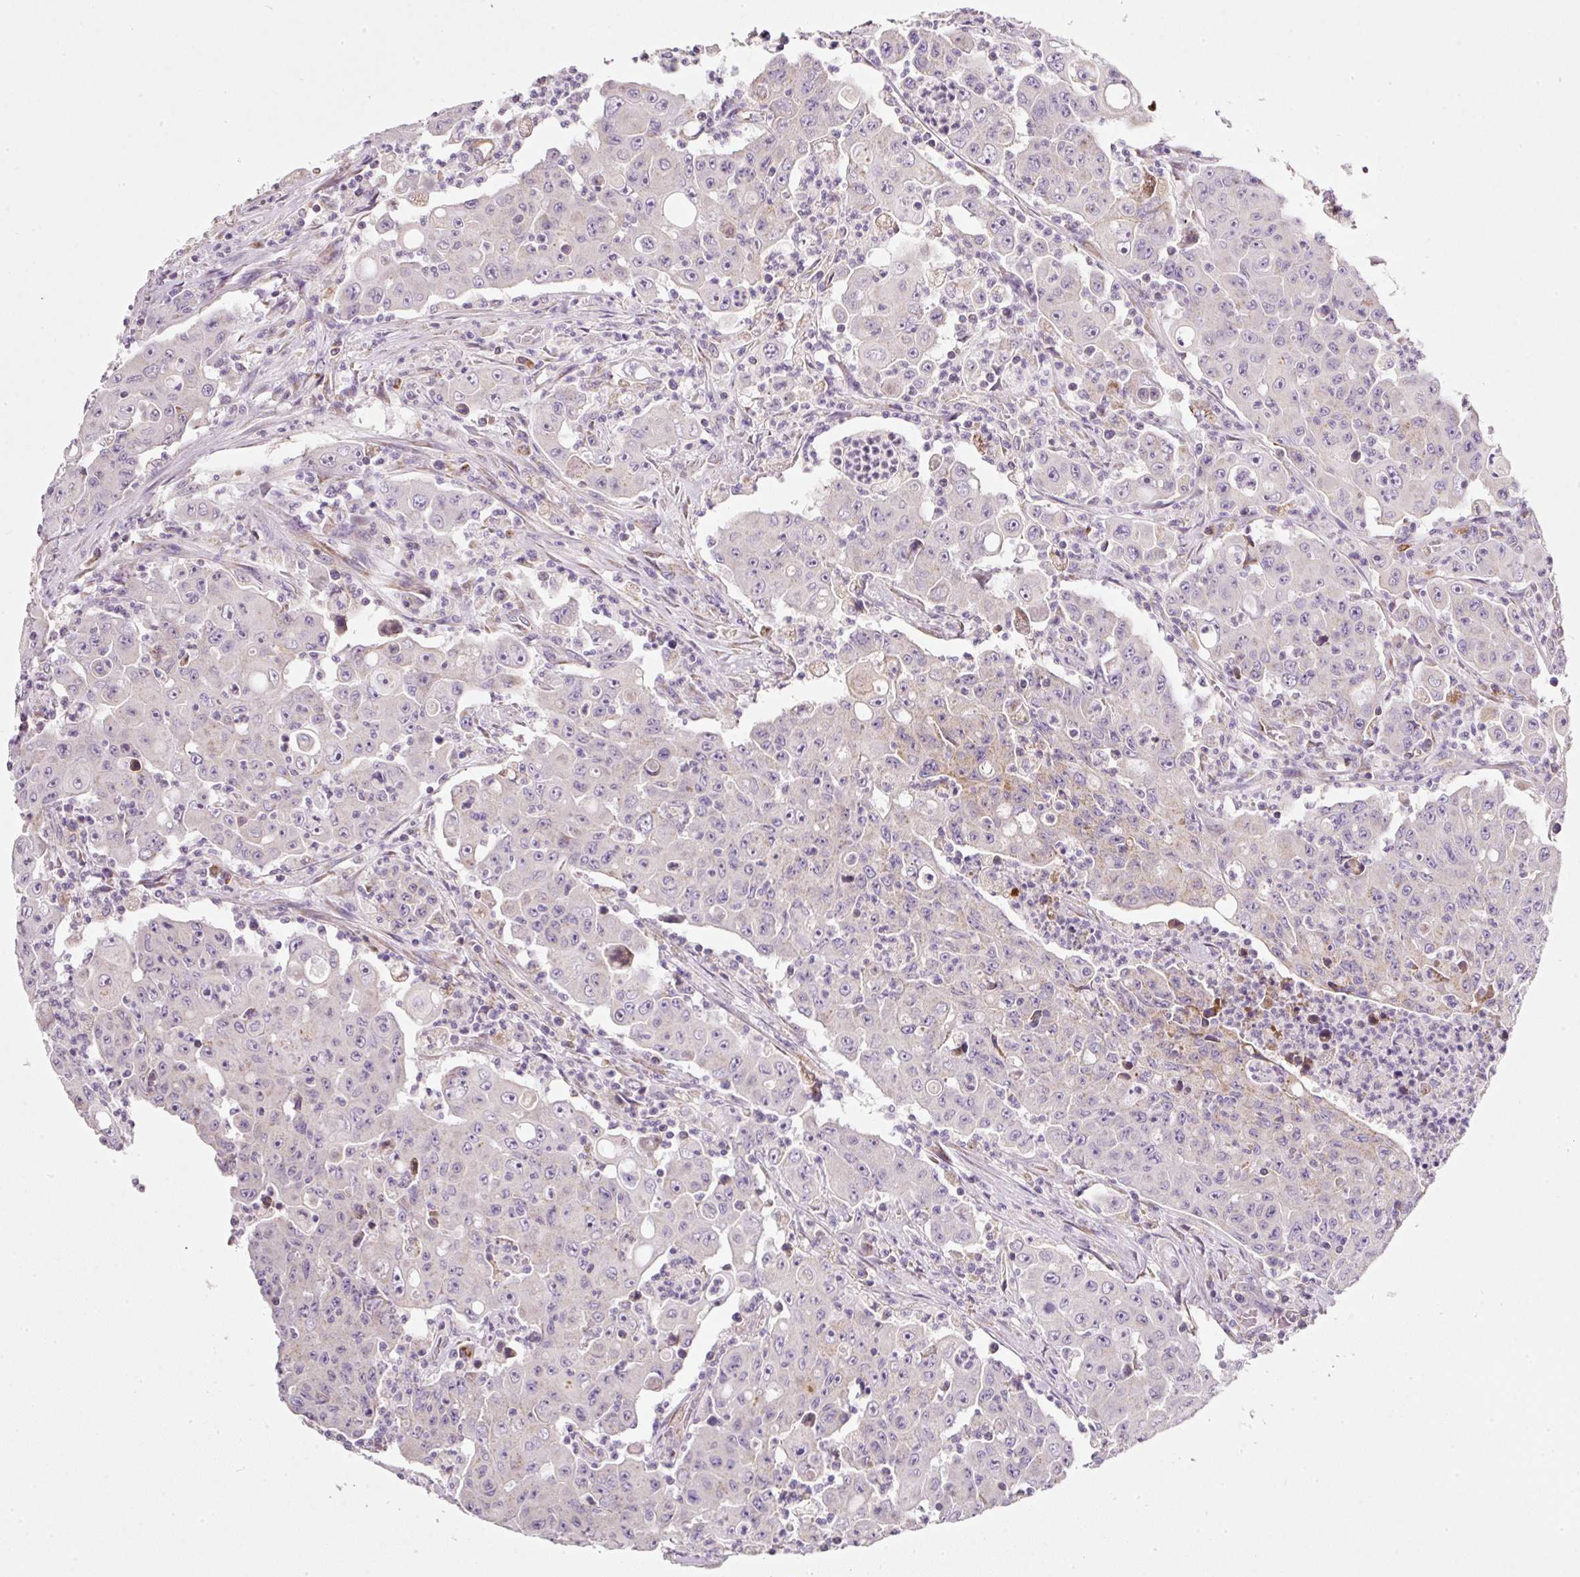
{"staining": {"intensity": "negative", "quantity": "none", "location": "none"}, "tissue": "colorectal cancer", "cell_type": "Tumor cells", "image_type": "cancer", "snomed": [{"axis": "morphology", "description": "Adenocarcinoma, NOS"}, {"axis": "topography", "description": "Colon"}], "caption": "This histopathology image is of colorectal adenocarcinoma stained with IHC to label a protein in brown with the nuclei are counter-stained blue. There is no expression in tumor cells.", "gene": "NDUFA1", "patient": {"sex": "male", "age": 51}}